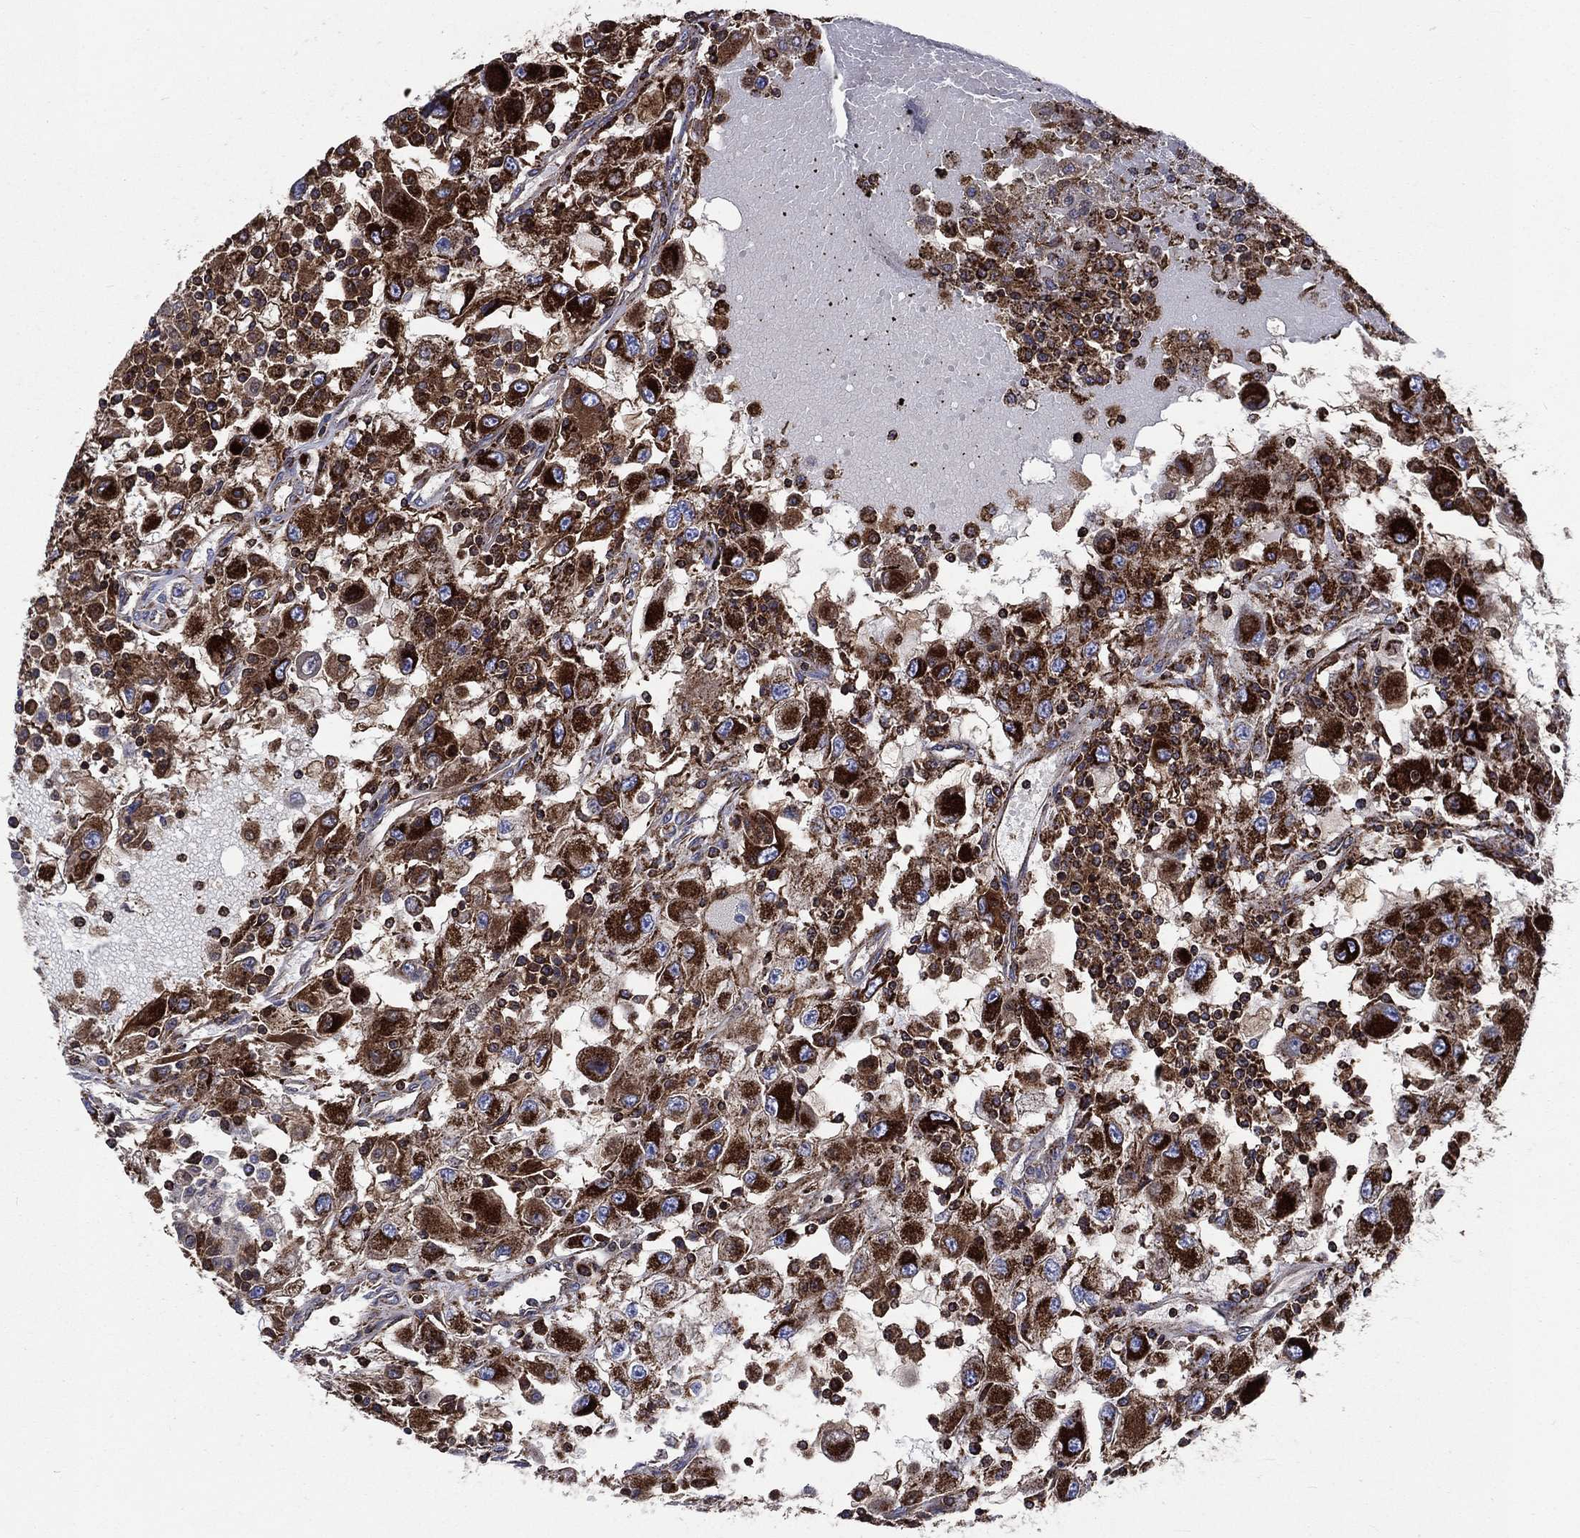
{"staining": {"intensity": "strong", "quantity": ">75%", "location": "cytoplasmic/membranous"}, "tissue": "renal cancer", "cell_type": "Tumor cells", "image_type": "cancer", "snomed": [{"axis": "morphology", "description": "Adenocarcinoma, NOS"}, {"axis": "topography", "description": "Kidney"}], "caption": "Human adenocarcinoma (renal) stained for a protein (brown) reveals strong cytoplasmic/membranous positive expression in about >75% of tumor cells.", "gene": "ANKRD37", "patient": {"sex": "female", "age": 67}}